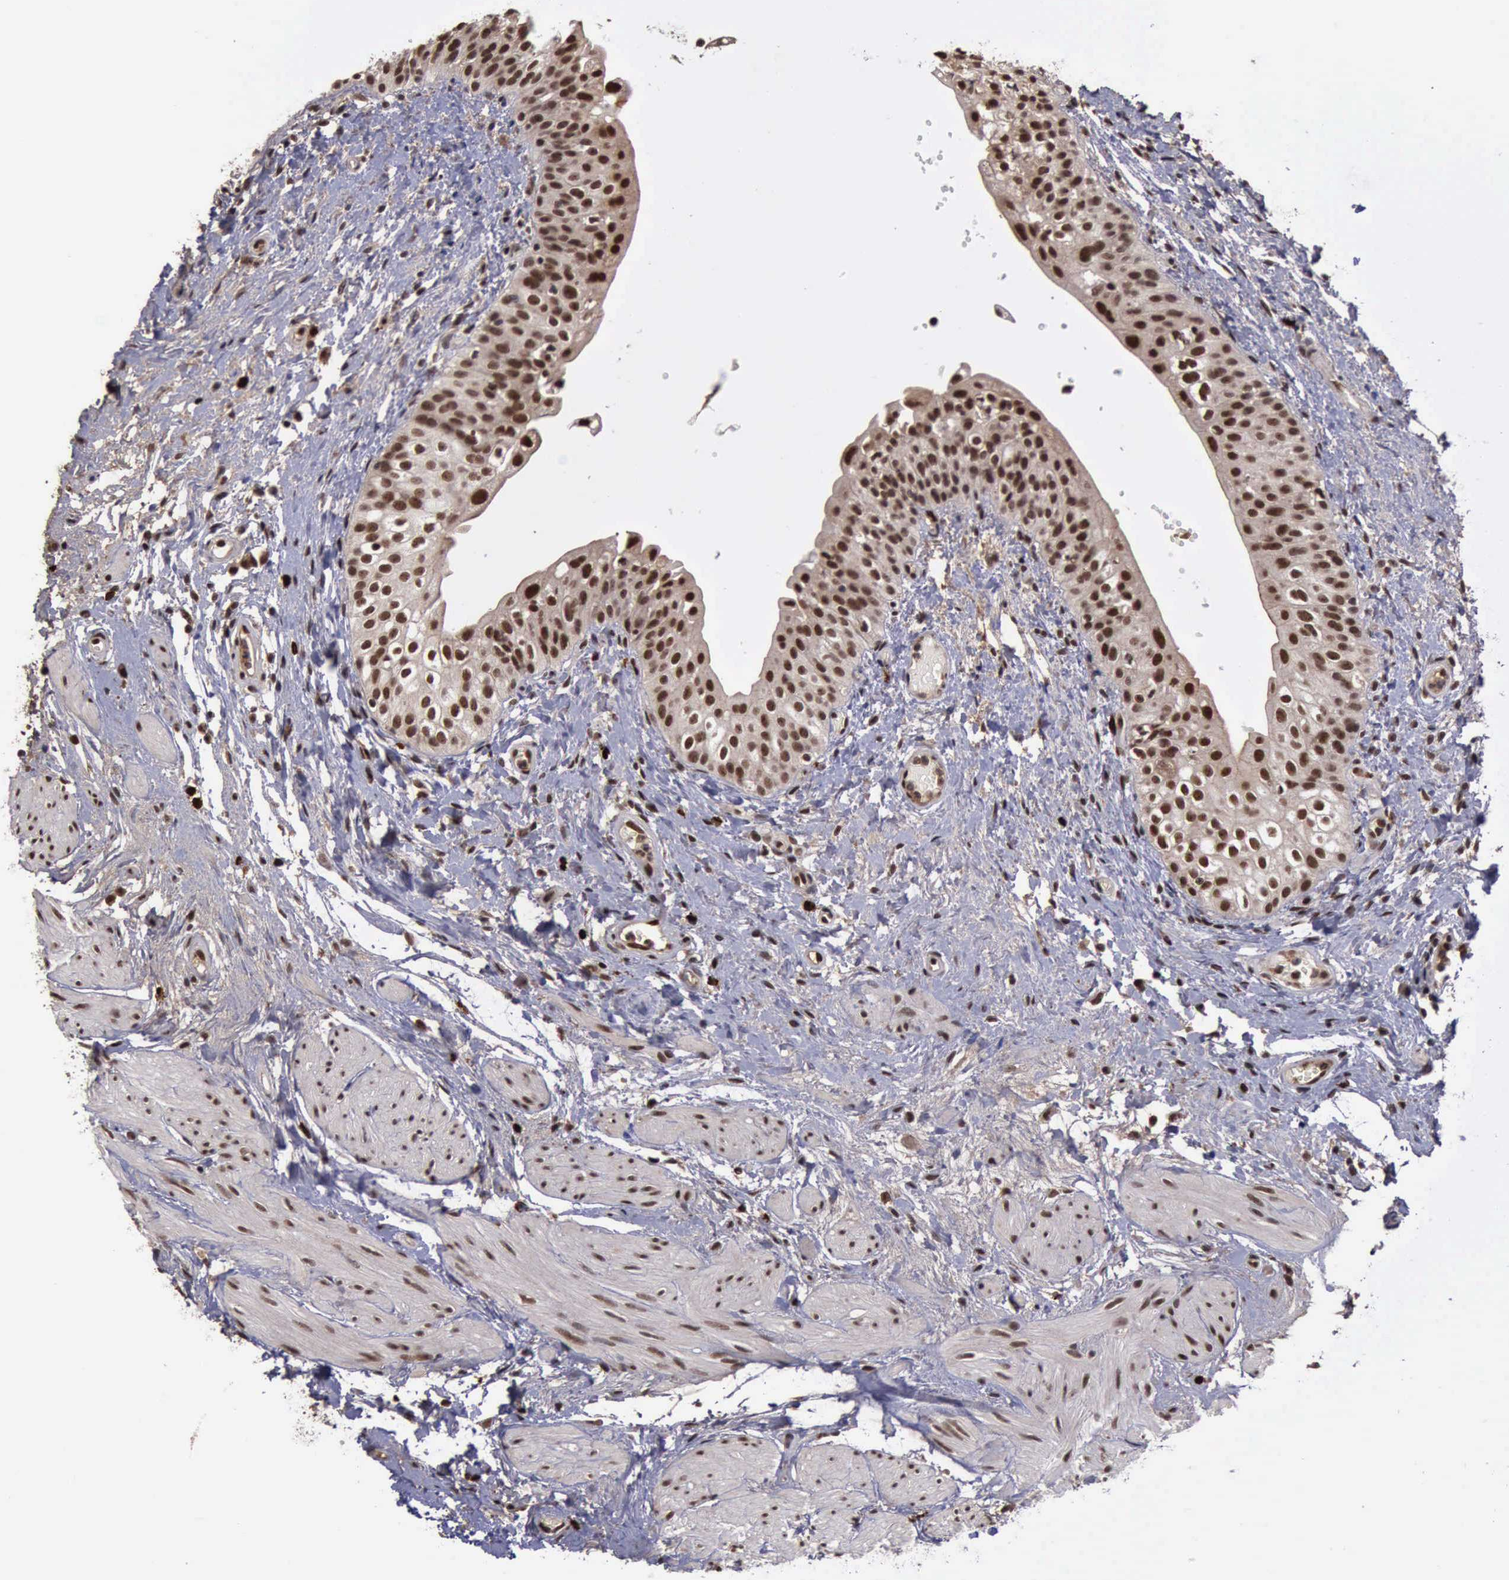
{"staining": {"intensity": "strong", "quantity": ">75%", "location": "cytoplasmic/membranous,nuclear"}, "tissue": "urinary bladder", "cell_type": "Urothelial cells", "image_type": "normal", "snomed": [{"axis": "morphology", "description": "Normal tissue, NOS"}, {"axis": "topography", "description": "Urinary bladder"}], "caption": "The histopathology image reveals a brown stain indicating the presence of a protein in the cytoplasmic/membranous,nuclear of urothelial cells in urinary bladder. (Brightfield microscopy of DAB IHC at high magnification).", "gene": "TRMT2A", "patient": {"sex": "female", "age": 55}}